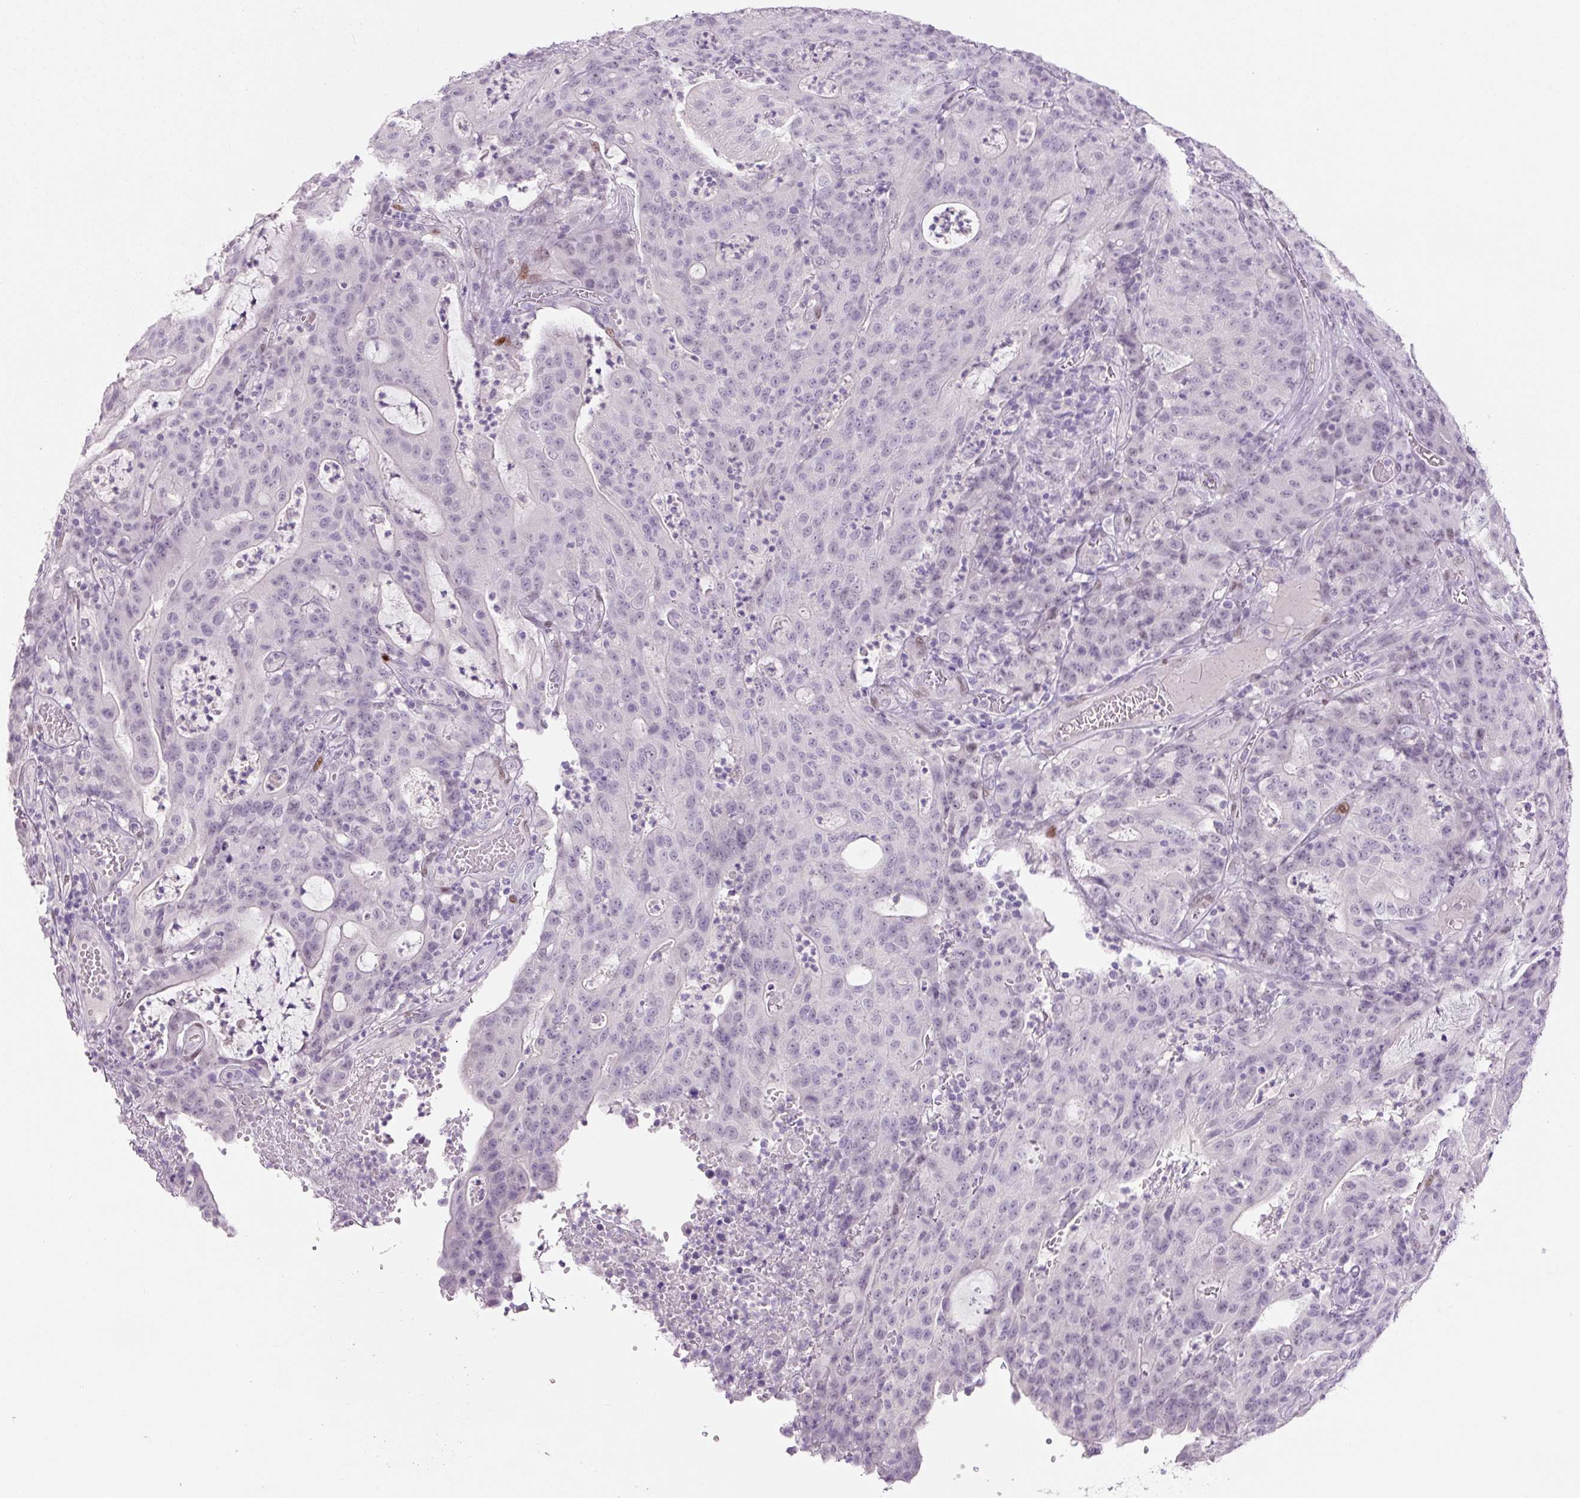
{"staining": {"intensity": "negative", "quantity": "none", "location": "none"}, "tissue": "colorectal cancer", "cell_type": "Tumor cells", "image_type": "cancer", "snomed": [{"axis": "morphology", "description": "Adenocarcinoma, NOS"}, {"axis": "topography", "description": "Colon"}], "caption": "Immunohistochemistry (IHC) image of colorectal adenocarcinoma stained for a protein (brown), which demonstrates no positivity in tumor cells. Brightfield microscopy of IHC stained with DAB (3,3'-diaminobenzidine) (brown) and hematoxylin (blue), captured at high magnification.", "gene": "SIX1", "patient": {"sex": "male", "age": 83}}